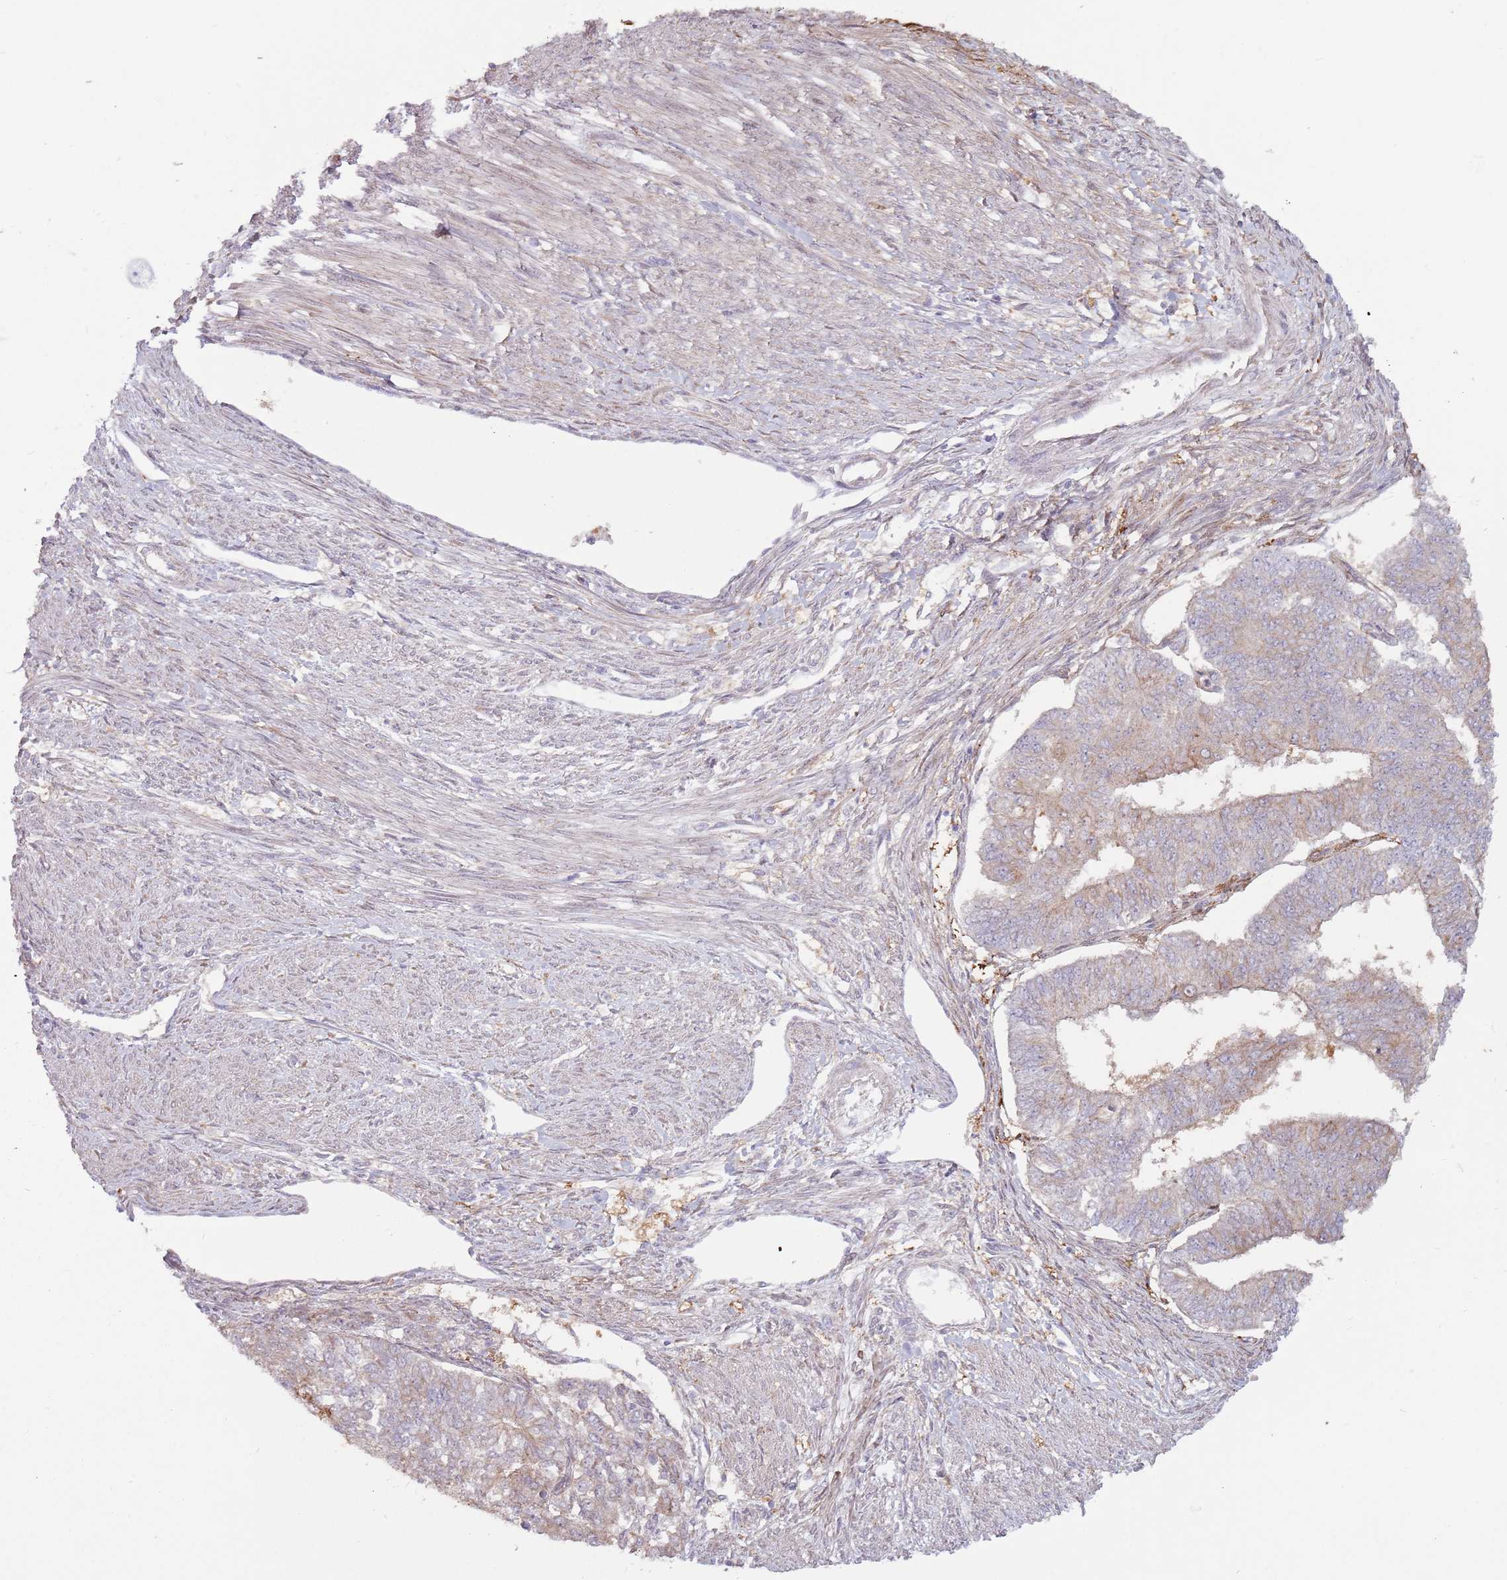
{"staining": {"intensity": "weak", "quantity": "<25%", "location": "cytoplasmic/membranous"}, "tissue": "endometrial cancer", "cell_type": "Tumor cells", "image_type": "cancer", "snomed": [{"axis": "morphology", "description": "Adenocarcinoma, NOS"}, {"axis": "topography", "description": "Endometrium"}], "caption": "Tumor cells are negative for protein expression in human endometrial cancer (adenocarcinoma).", "gene": "CCDC150", "patient": {"sex": "female", "age": 32}}